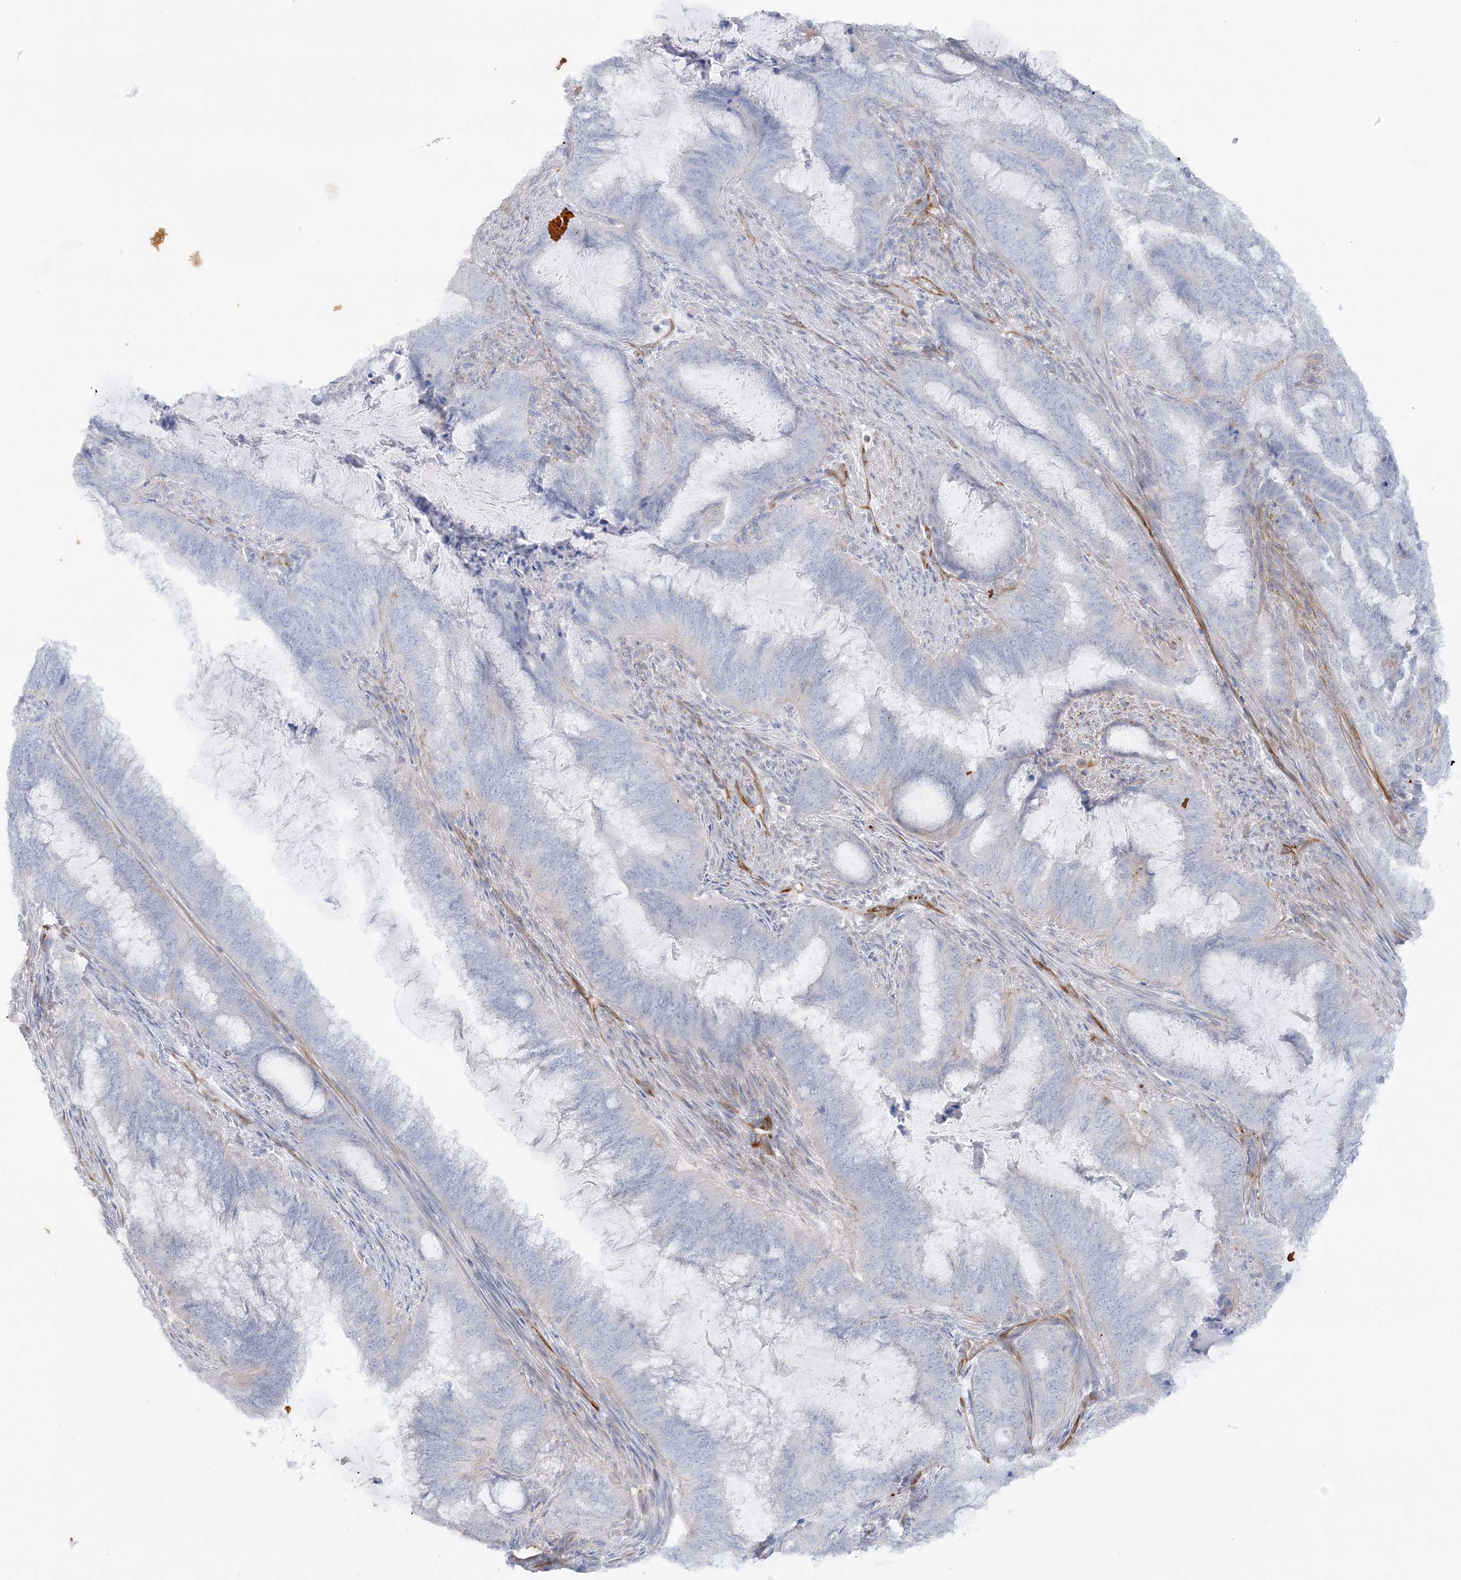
{"staining": {"intensity": "negative", "quantity": "none", "location": "none"}, "tissue": "endometrial cancer", "cell_type": "Tumor cells", "image_type": "cancer", "snomed": [{"axis": "morphology", "description": "Adenocarcinoma, NOS"}, {"axis": "topography", "description": "Endometrium"}], "caption": "DAB (3,3'-diaminobenzidine) immunohistochemical staining of endometrial adenocarcinoma shows no significant staining in tumor cells.", "gene": "SCLT1", "patient": {"sex": "female", "age": 51}}